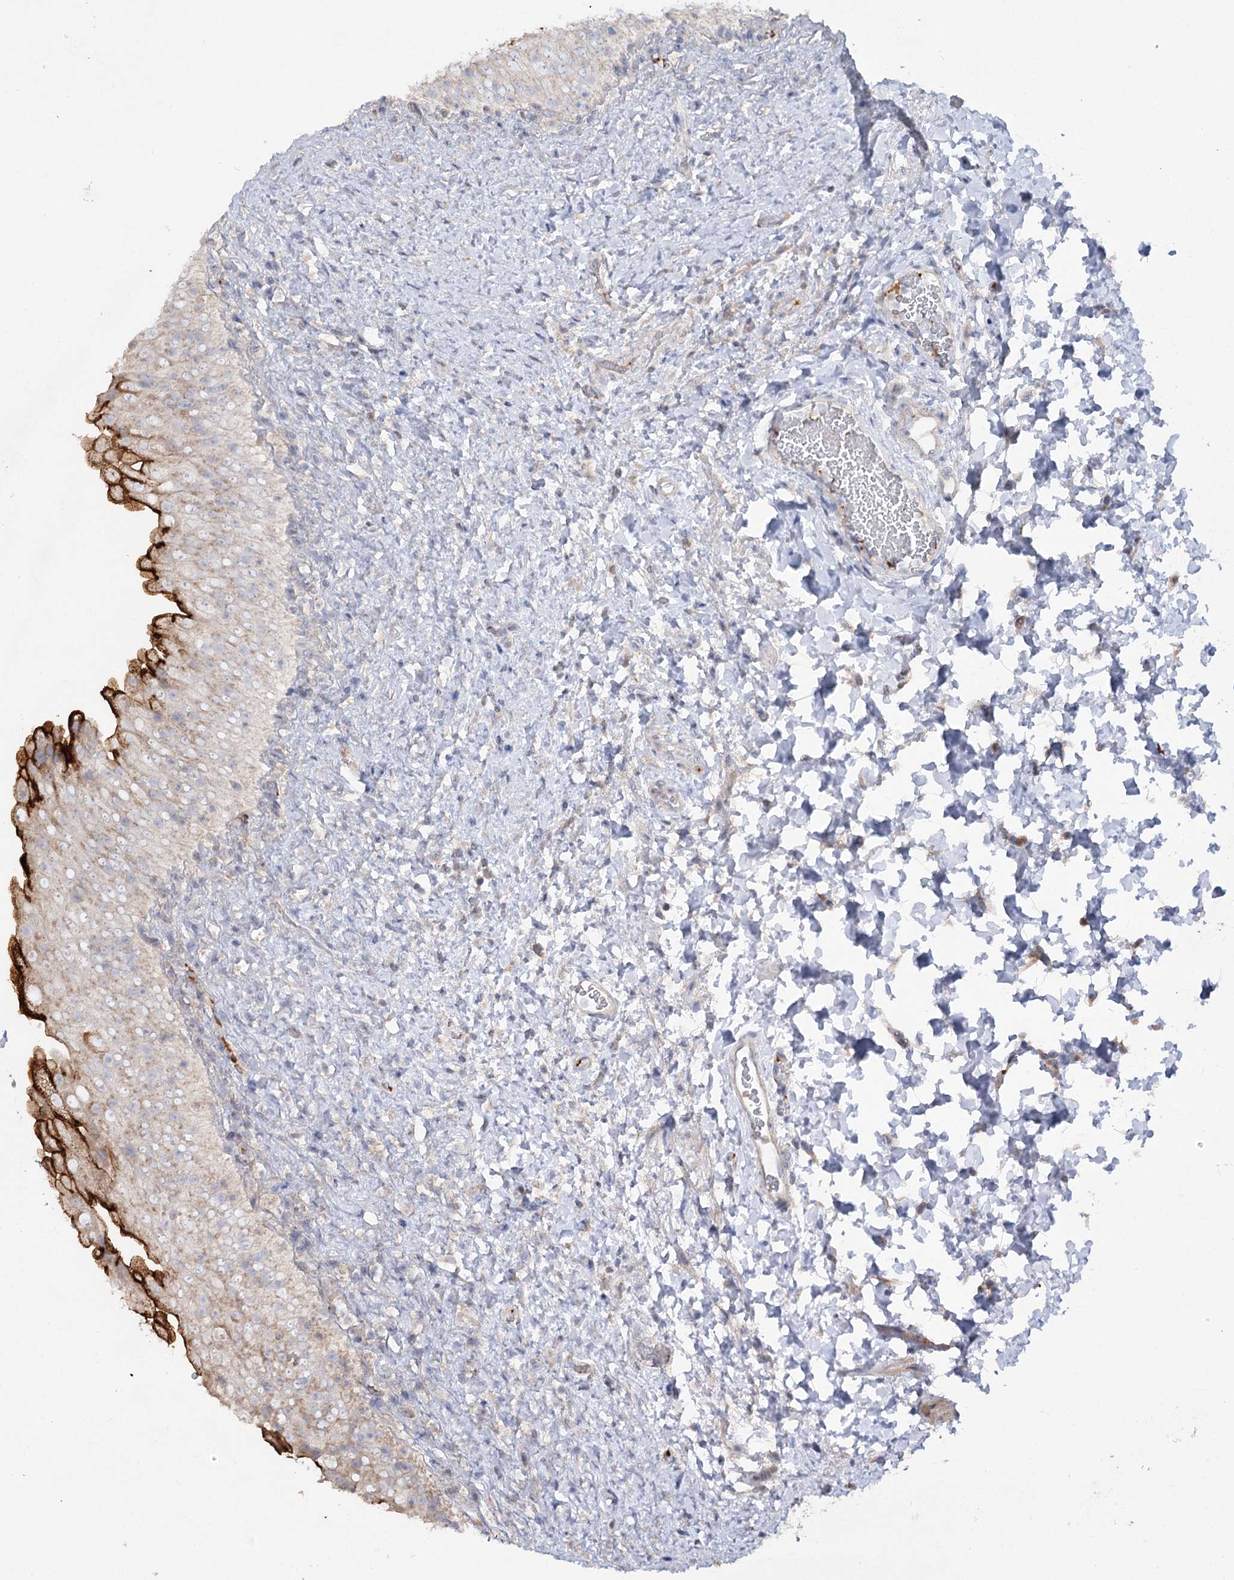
{"staining": {"intensity": "strong", "quantity": "<25%", "location": "cytoplasmic/membranous"}, "tissue": "urinary bladder", "cell_type": "Urothelial cells", "image_type": "normal", "snomed": [{"axis": "morphology", "description": "Normal tissue, NOS"}, {"axis": "topography", "description": "Urinary bladder"}], "caption": "A micrograph showing strong cytoplasmic/membranous staining in about <25% of urothelial cells in unremarkable urinary bladder, as visualized by brown immunohistochemical staining.", "gene": "TMEM187", "patient": {"sex": "female", "age": 27}}